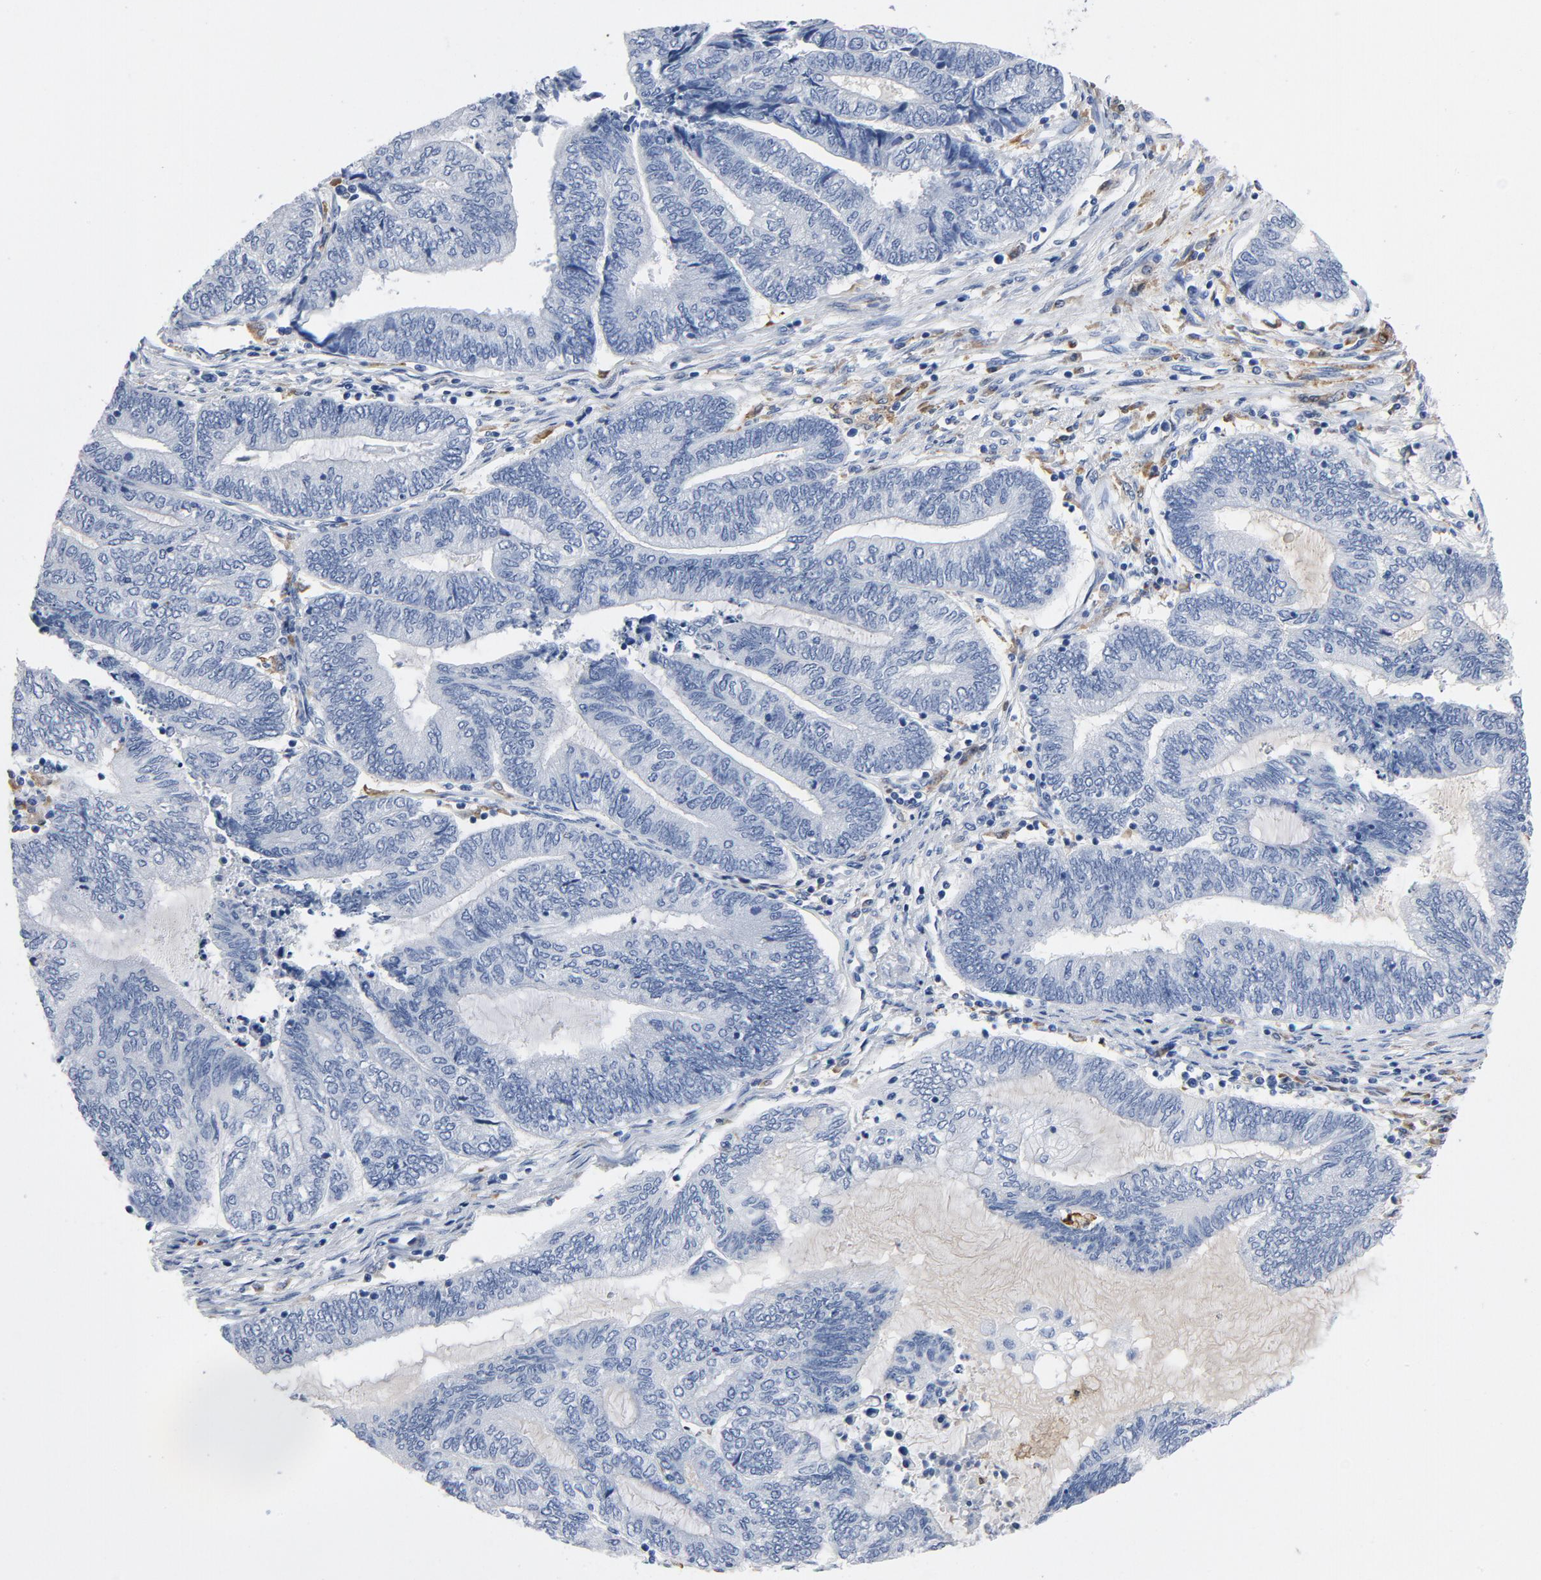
{"staining": {"intensity": "negative", "quantity": "none", "location": "none"}, "tissue": "endometrial cancer", "cell_type": "Tumor cells", "image_type": "cancer", "snomed": [{"axis": "morphology", "description": "Adenocarcinoma, NOS"}, {"axis": "topography", "description": "Uterus"}, {"axis": "topography", "description": "Endometrium"}], "caption": "This is a image of immunohistochemistry (IHC) staining of adenocarcinoma (endometrial), which shows no staining in tumor cells.", "gene": "NCF1", "patient": {"sex": "female", "age": 70}}